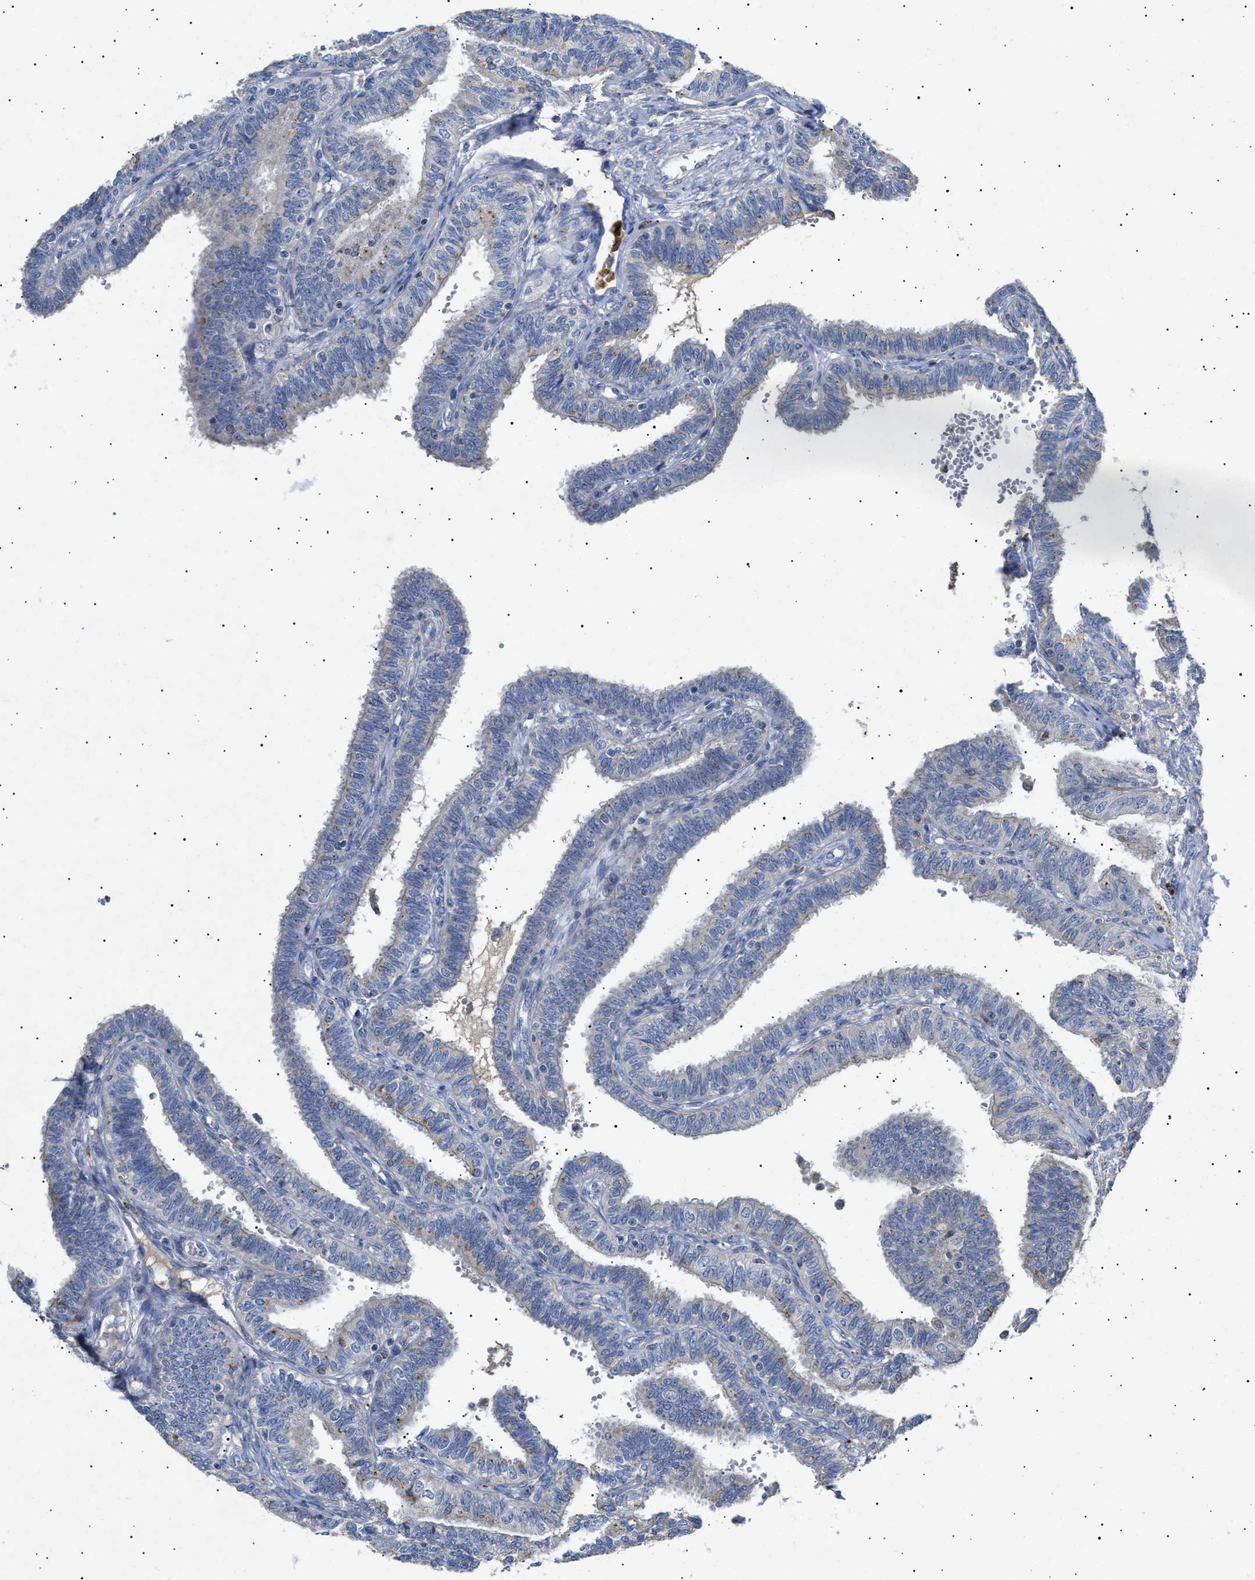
{"staining": {"intensity": "negative", "quantity": "none", "location": "none"}, "tissue": "fallopian tube", "cell_type": "Glandular cells", "image_type": "normal", "snomed": [{"axis": "morphology", "description": "Normal tissue, NOS"}, {"axis": "topography", "description": "Fallopian tube"}, {"axis": "topography", "description": "Placenta"}], "caption": "Glandular cells are negative for brown protein staining in unremarkable fallopian tube. The staining is performed using DAB (3,3'-diaminobenzidine) brown chromogen with nuclei counter-stained in using hematoxylin.", "gene": "SIRT5", "patient": {"sex": "female", "age": 34}}